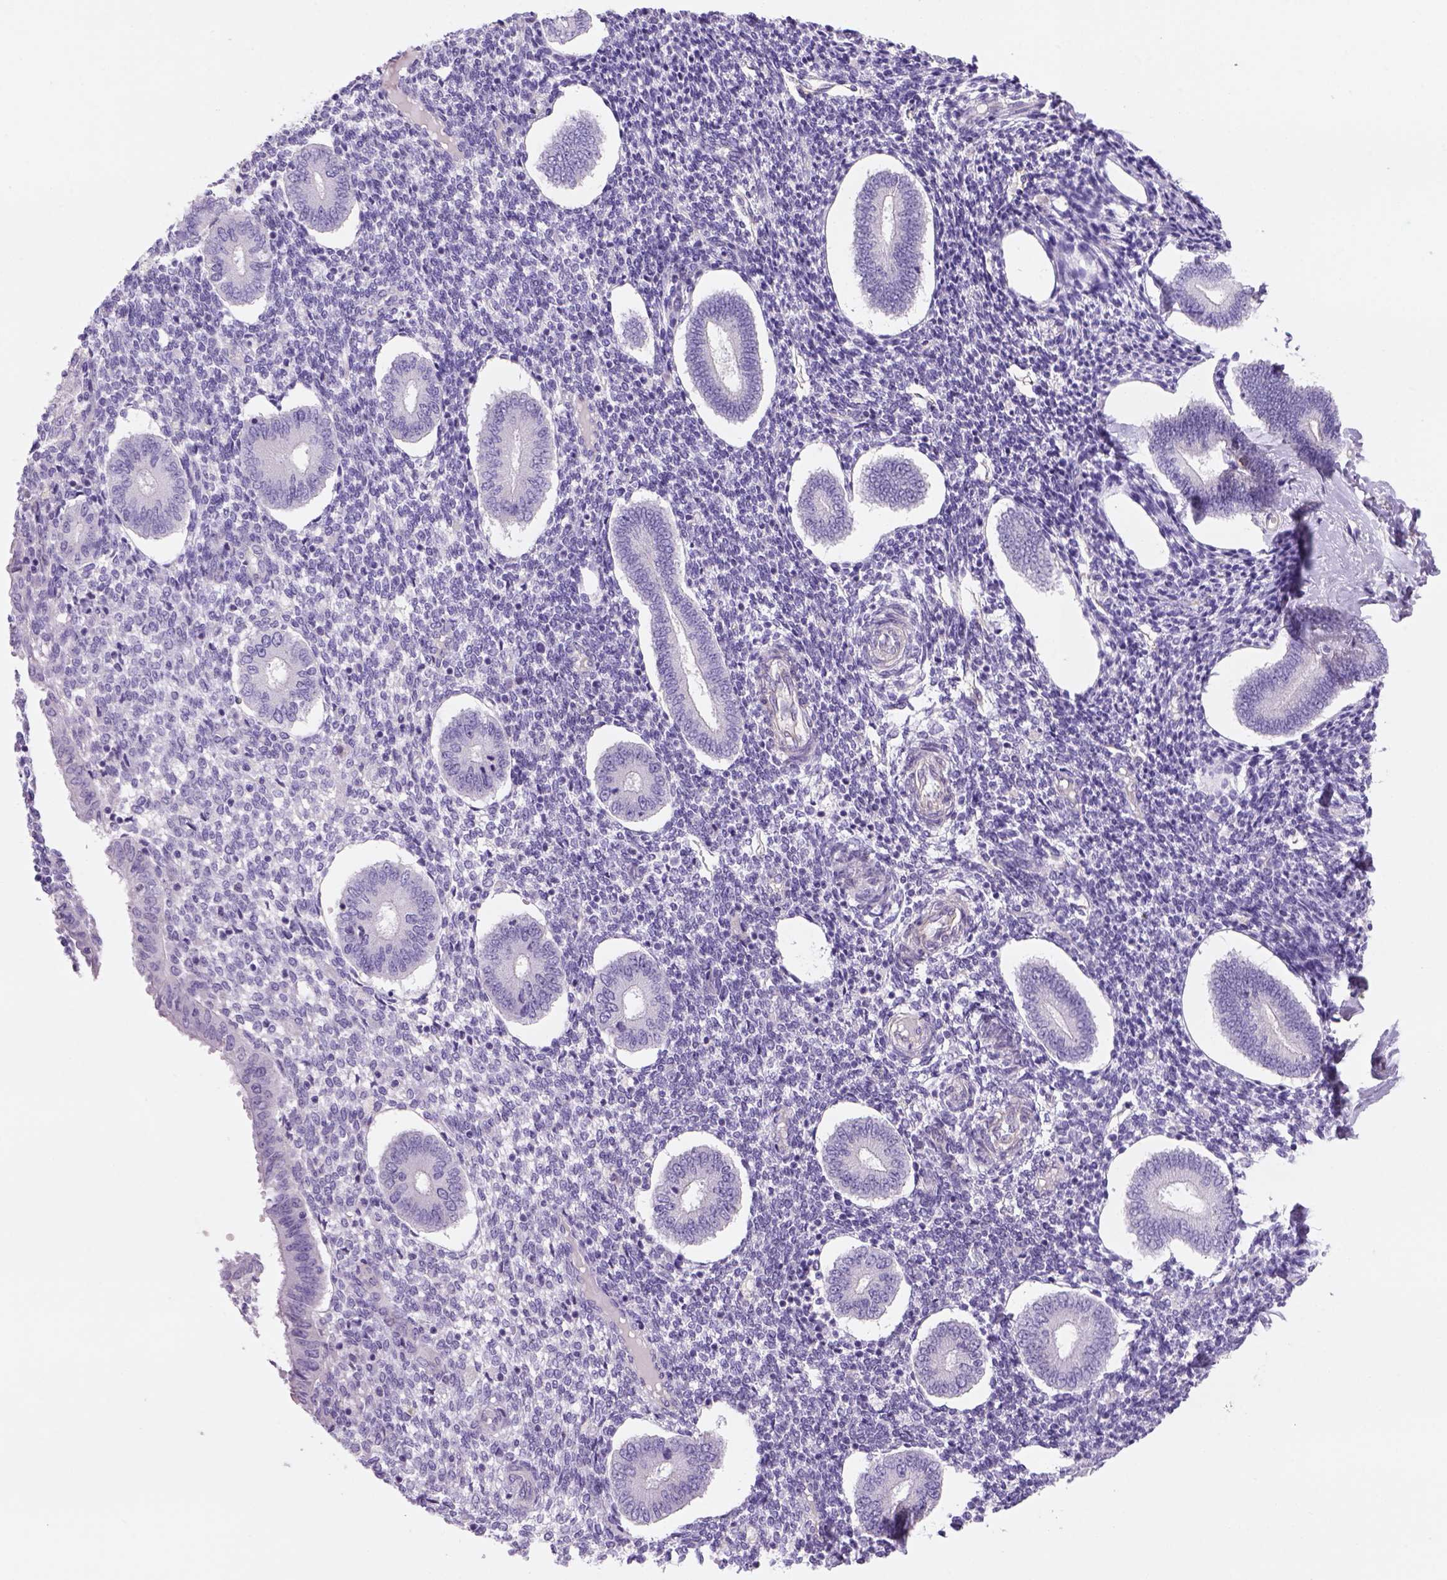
{"staining": {"intensity": "negative", "quantity": "none", "location": "none"}, "tissue": "endometrium", "cell_type": "Cells in endometrial stroma", "image_type": "normal", "snomed": [{"axis": "morphology", "description": "Normal tissue, NOS"}, {"axis": "topography", "description": "Endometrium"}], "caption": "Immunohistochemistry (IHC) micrograph of normal human endometrium stained for a protein (brown), which shows no staining in cells in endometrial stroma. (Stains: DAB (3,3'-diaminobenzidine) immunohistochemistry (IHC) with hematoxylin counter stain, Microscopy: brightfield microscopy at high magnification).", "gene": "TENM4", "patient": {"sex": "female", "age": 40}}